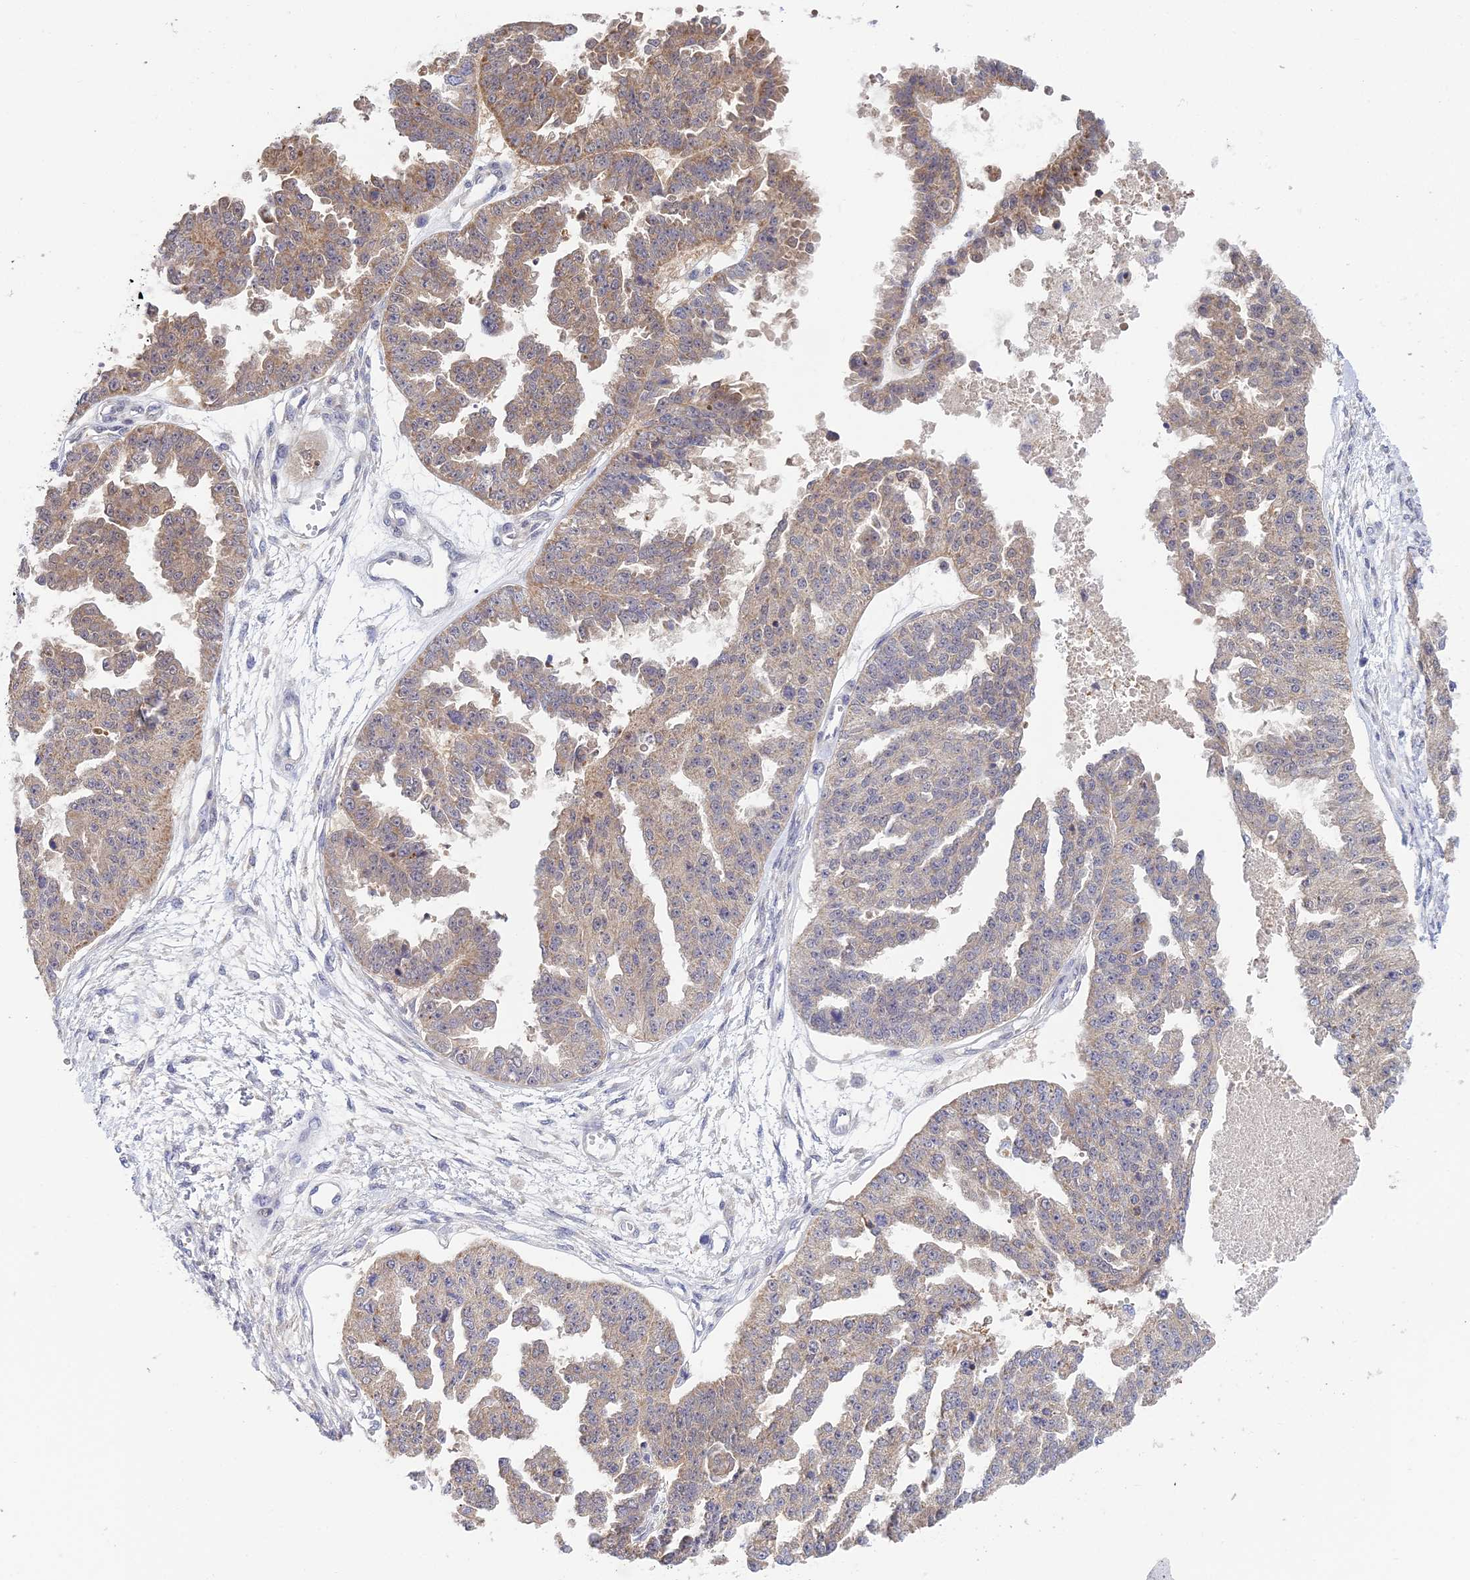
{"staining": {"intensity": "moderate", "quantity": "25%-75%", "location": "cytoplasmic/membranous"}, "tissue": "ovarian cancer", "cell_type": "Tumor cells", "image_type": "cancer", "snomed": [{"axis": "morphology", "description": "Cystadenocarcinoma, serous, NOS"}, {"axis": "topography", "description": "Ovary"}], "caption": "Ovarian cancer stained with DAB immunohistochemistry shows medium levels of moderate cytoplasmic/membranous positivity in about 25%-75% of tumor cells.", "gene": "ELOA2", "patient": {"sex": "female", "age": 58}}